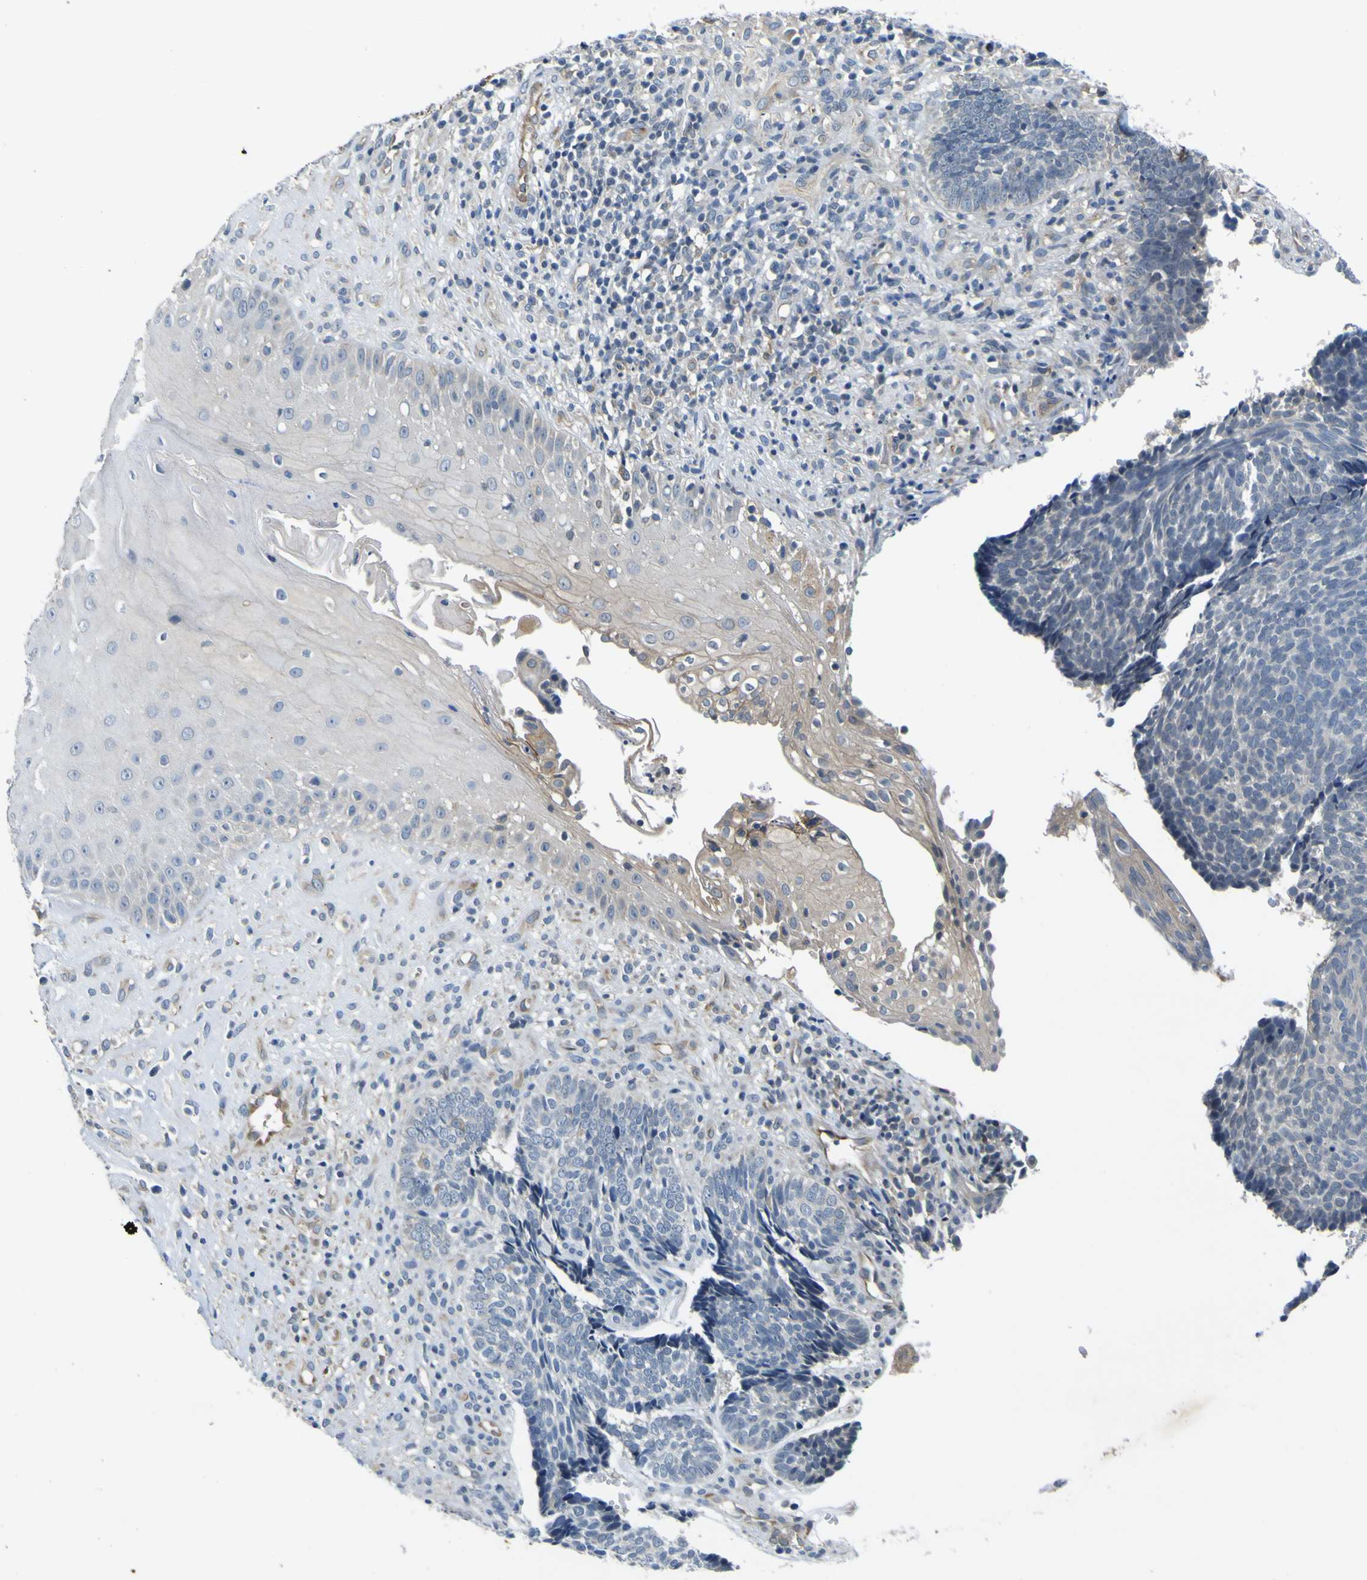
{"staining": {"intensity": "negative", "quantity": "none", "location": "none"}, "tissue": "skin cancer", "cell_type": "Tumor cells", "image_type": "cancer", "snomed": [{"axis": "morphology", "description": "Basal cell carcinoma"}, {"axis": "topography", "description": "Skin"}], "caption": "Immunohistochemistry (IHC) photomicrograph of human skin basal cell carcinoma stained for a protein (brown), which displays no positivity in tumor cells. The staining was performed using DAB (3,3'-diaminobenzidine) to visualize the protein expression in brown, while the nuclei were stained in blue with hematoxylin (Magnification: 20x).", "gene": "LDLR", "patient": {"sex": "male", "age": 84}}